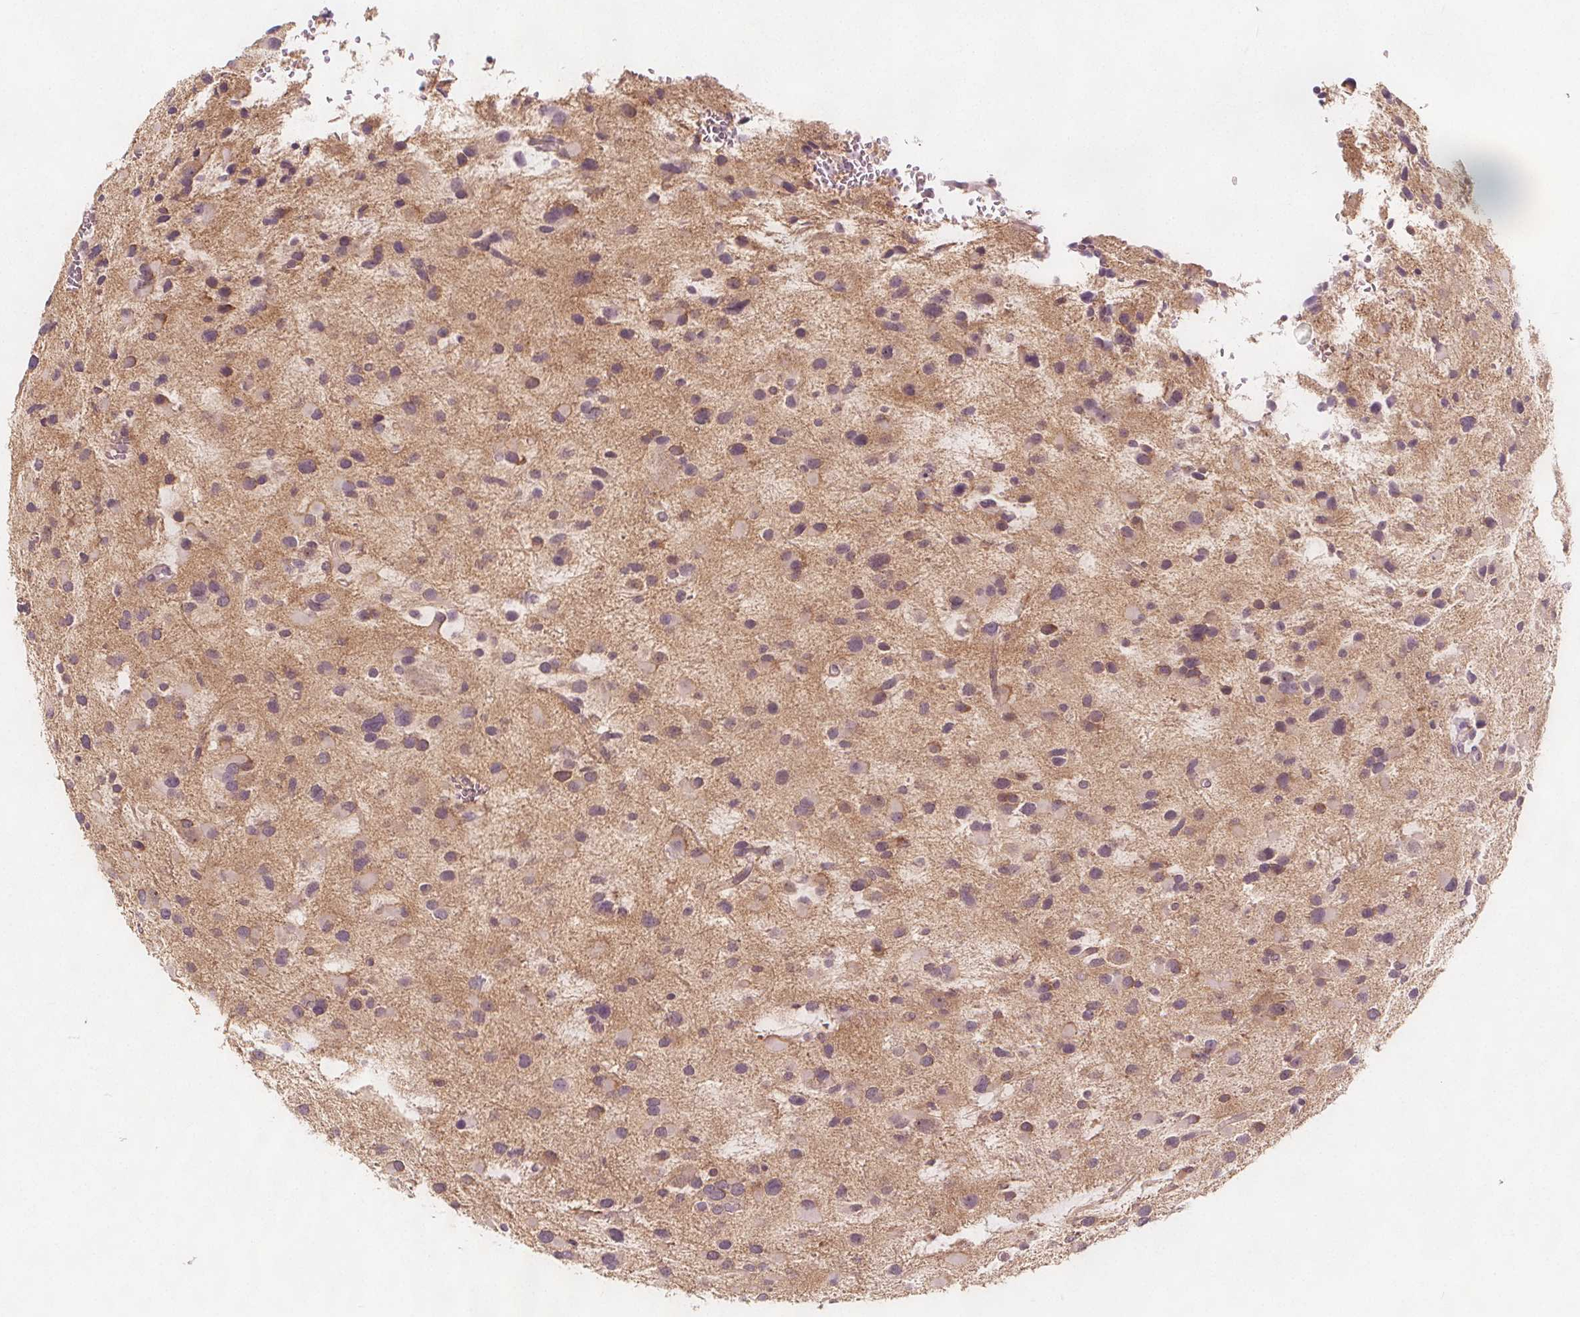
{"staining": {"intensity": "negative", "quantity": "none", "location": "none"}, "tissue": "glioma", "cell_type": "Tumor cells", "image_type": "cancer", "snomed": [{"axis": "morphology", "description": "Glioma, malignant, Low grade"}, {"axis": "topography", "description": "Brain"}], "caption": "High magnification brightfield microscopy of glioma stained with DAB (brown) and counterstained with hematoxylin (blue): tumor cells show no significant staining. Nuclei are stained in blue.", "gene": "C1orf167", "patient": {"sex": "female", "age": 32}}